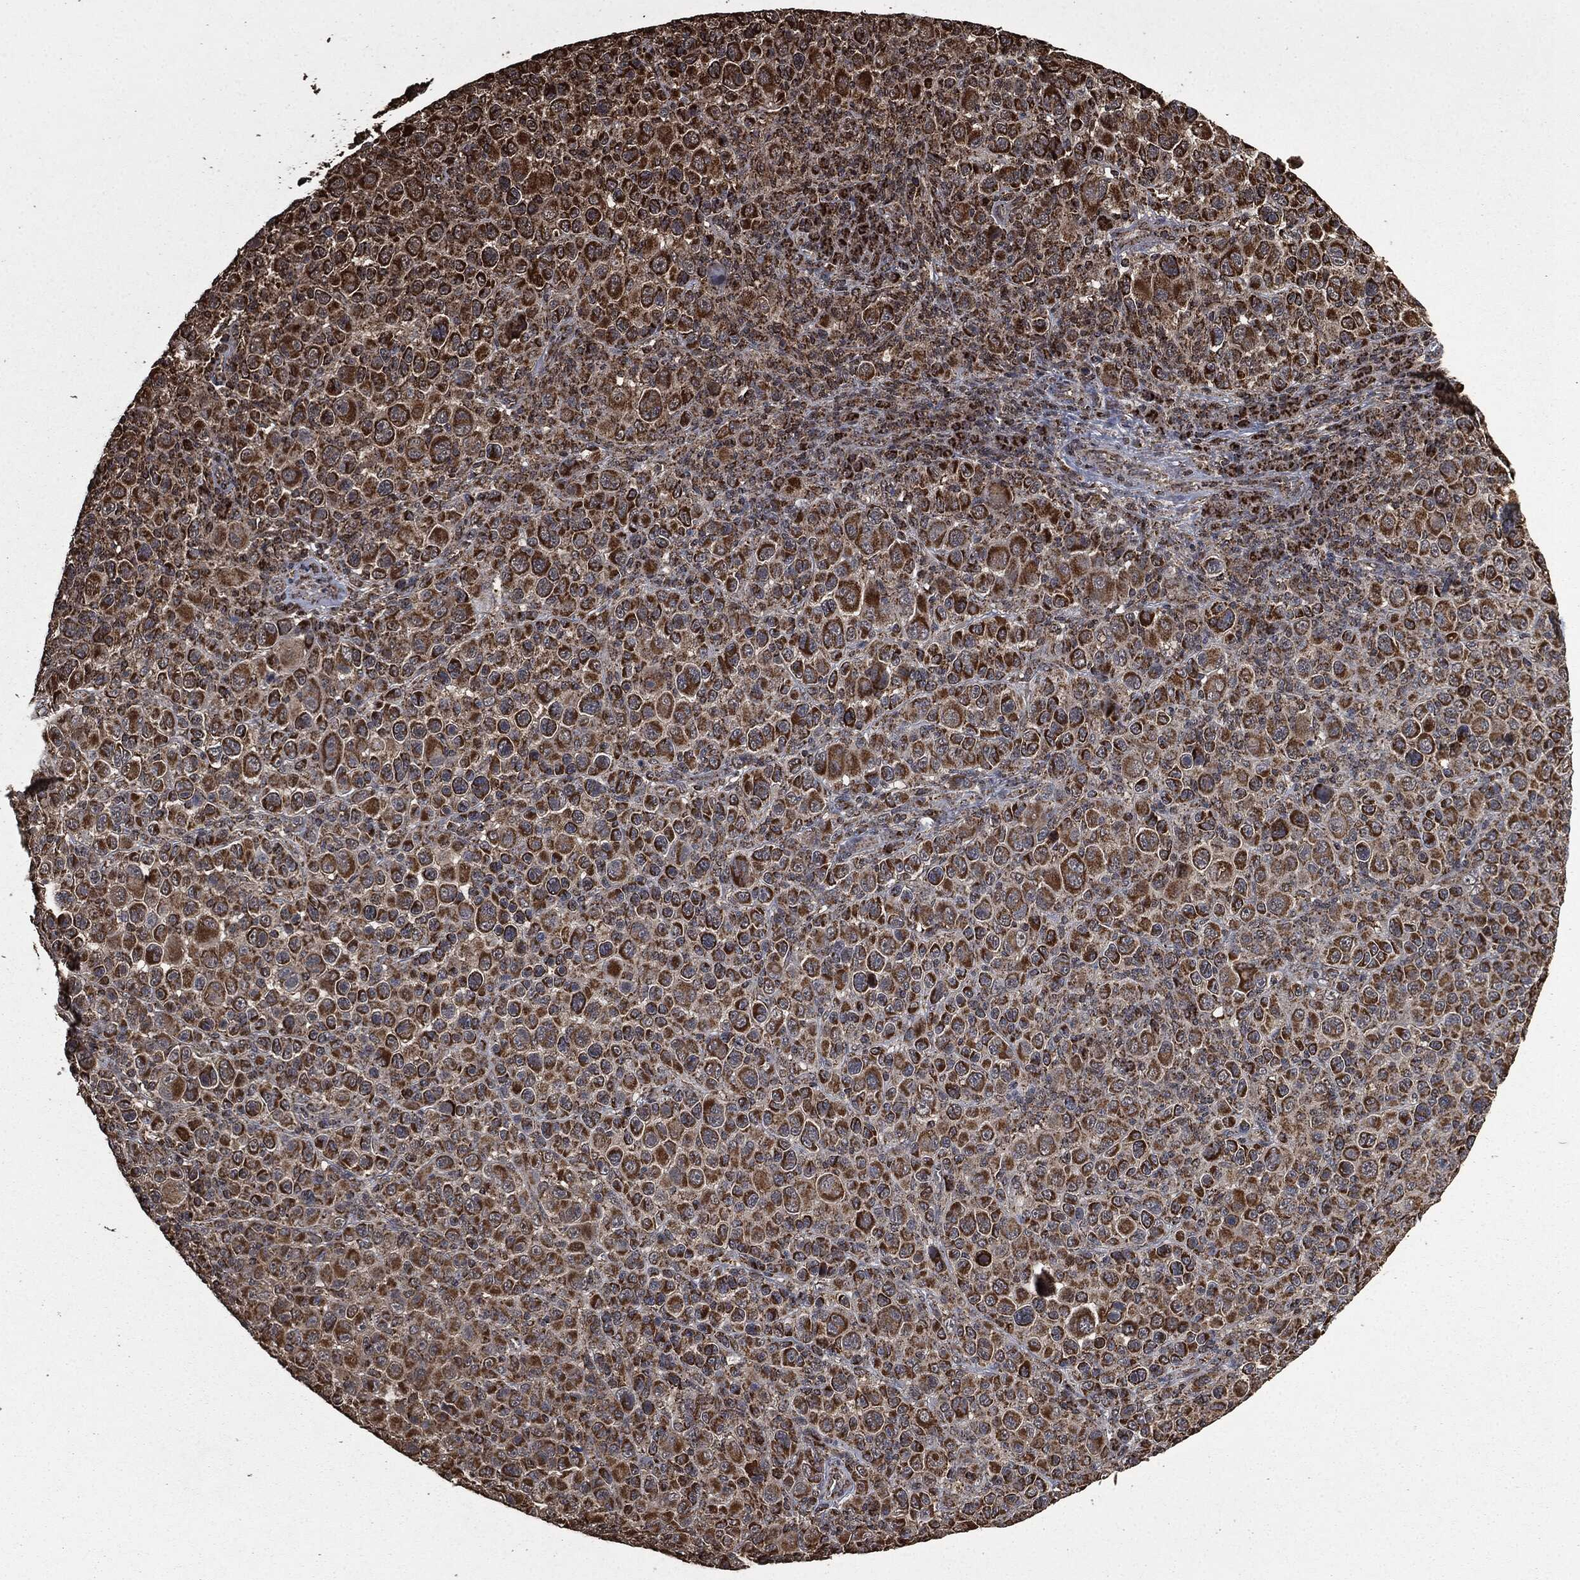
{"staining": {"intensity": "strong", "quantity": ">75%", "location": "cytoplasmic/membranous"}, "tissue": "melanoma", "cell_type": "Tumor cells", "image_type": "cancer", "snomed": [{"axis": "morphology", "description": "Malignant melanoma, NOS"}, {"axis": "topography", "description": "Skin"}], "caption": "A micrograph showing strong cytoplasmic/membranous positivity in approximately >75% of tumor cells in melanoma, as visualized by brown immunohistochemical staining.", "gene": "LIG3", "patient": {"sex": "female", "age": 57}}